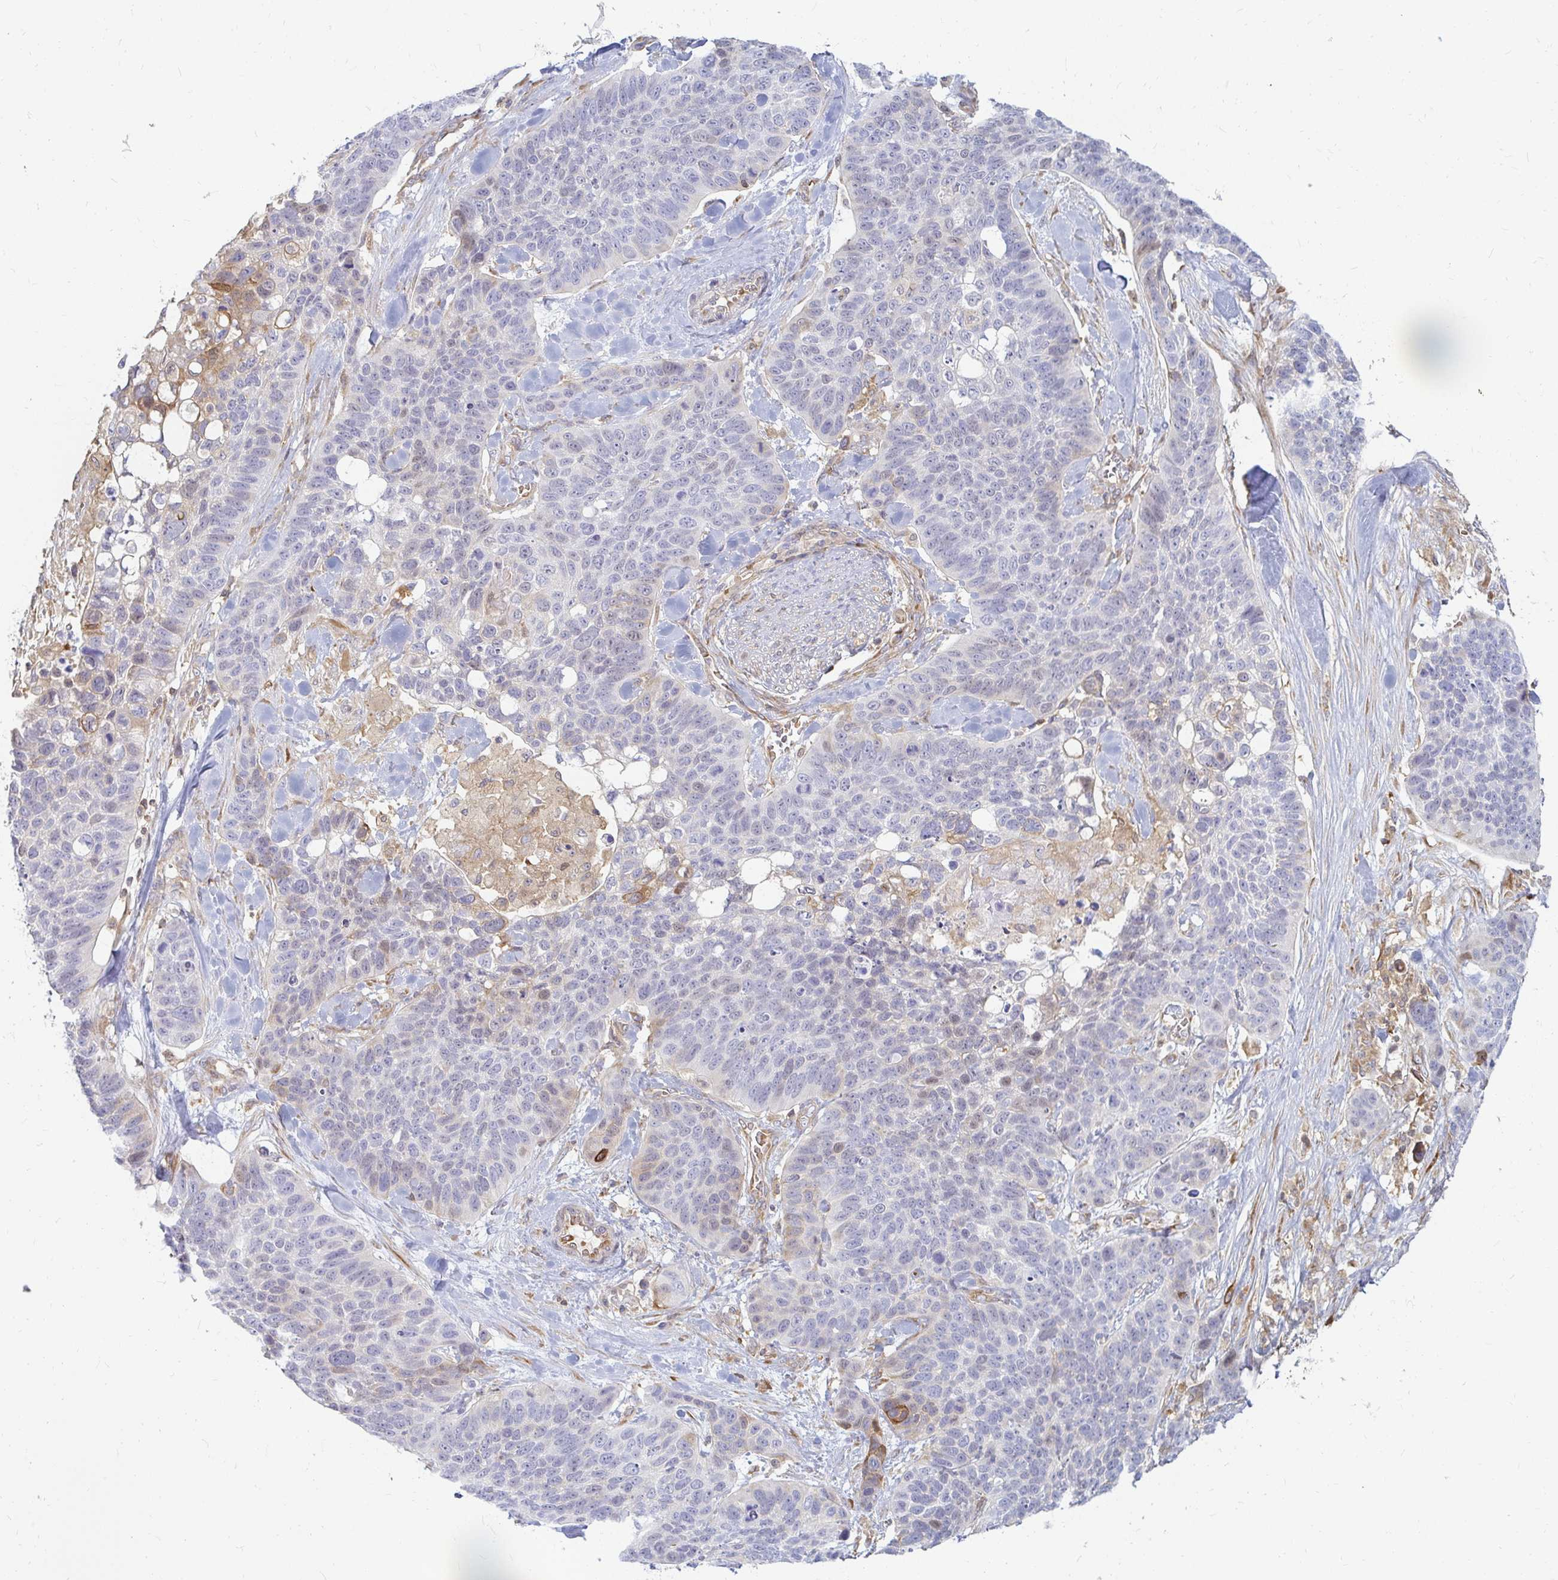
{"staining": {"intensity": "negative", "quantity": "none", "location": "none"}, "tissue": "lung cancer", "cell_type": "Tumor cells", "image_type": "cancer", "snomed": [{"axis": "morphology", "description": "Squamous cell carcinoma, NOS"}, {"axis": "topography", "description": "Lung"}], "caption": "The immunohistochemistry (IHC) image has no significant staining in tumor cells of squamous cell carcinoma (lung) tissue.", "gene": "CAST", "patient": {"sex": "male", "age": 62}}